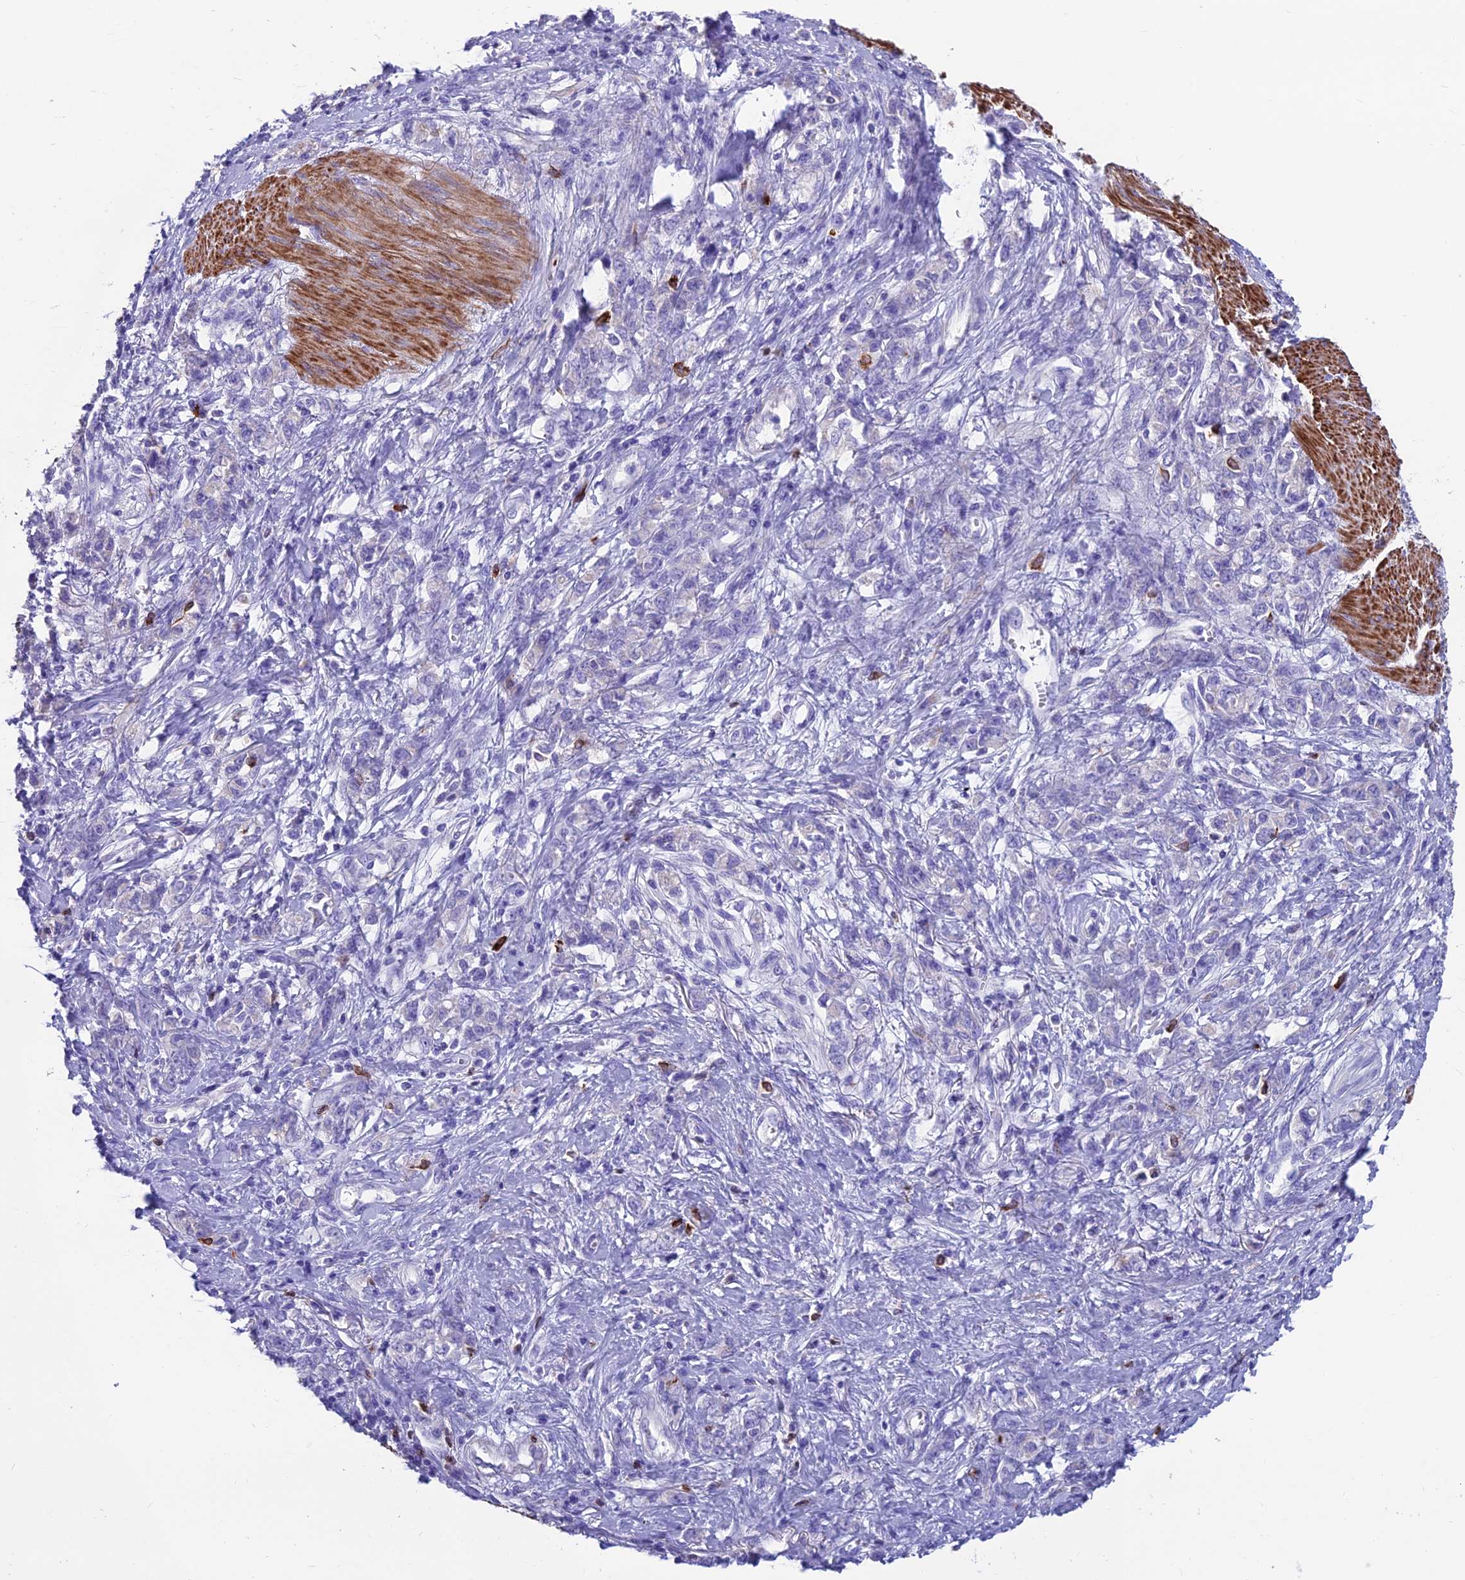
{"staining": {"intensity": "negative", "quantity": "none", "location": "none"}, "tissue": "stomach cancer", "cell_type": "Tumor cells", "image_type": "cancer", "snomed": [{"axis": "morphology", "description": "Adenocarcinoma, NOS"}, {"axis": "topography", "description": "Stomach"}], "caption": "Human stomach cancer stained for a protein using immunohistochemistry displays no positivity in tumor cells.", "gene": "GNG11", "patient": {"sex": "female", "age": 76}}